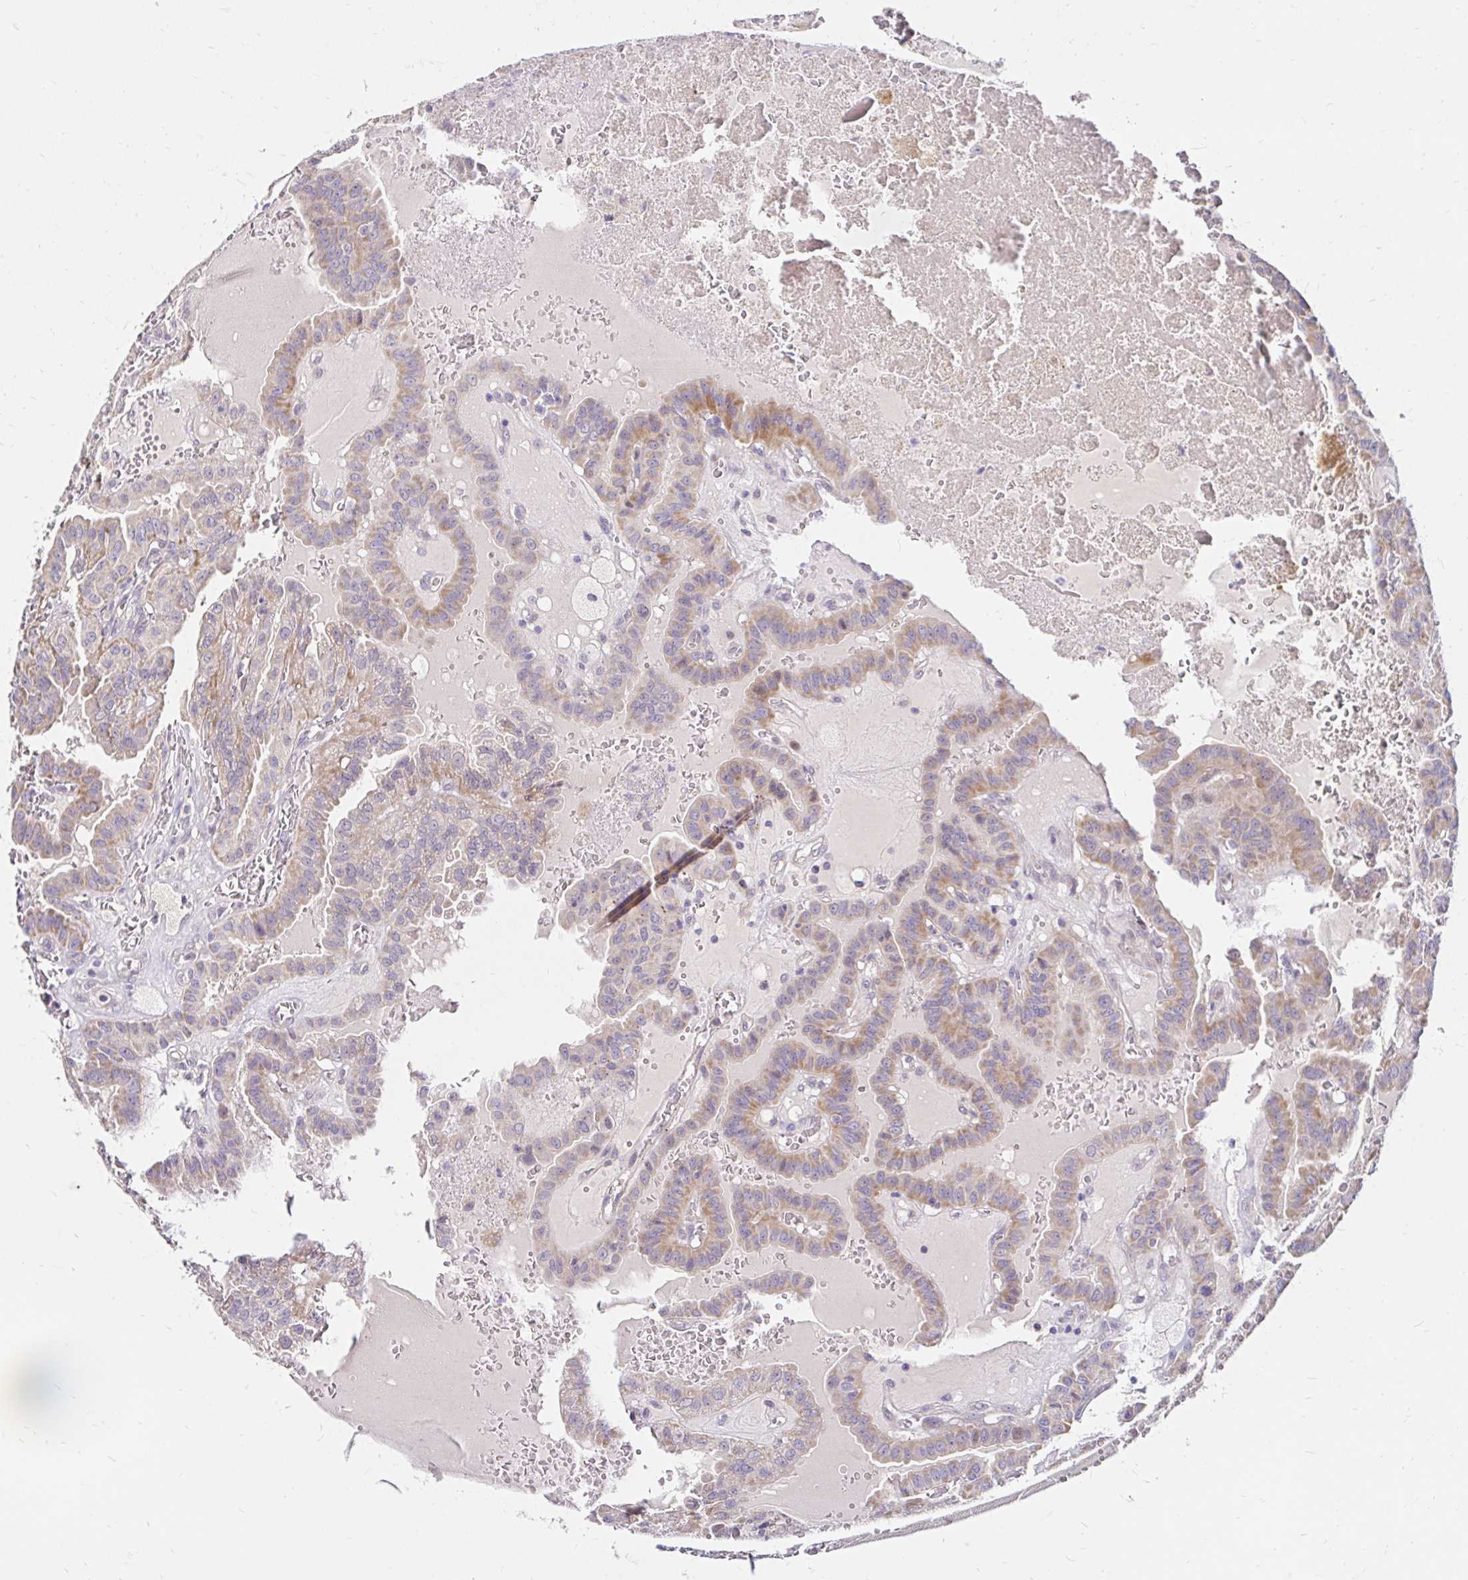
{"staining": {"intensity": "weak", "quantity": ">75%", "location": "cytoplasmic/membranous"}, "tissue": "thyroid cancer", "cell_type": "Tumor cells", "image_type": "cancer", "snomed": [{"axis": "morphology", "description": "Papillary adenocarcinoma, NOS"}, {"axis": "topography", "description": "Thyroid gland"}], "caption": "Papillary adenocarcinoma (thyroid) tissue displays weak cytoplasmic/membranous expression in approximately >75% of tumor cells, visualized by immunohistochemistry.", "gene": "GUCY1A1", "patient": {"sex": "male", "age": 87}}